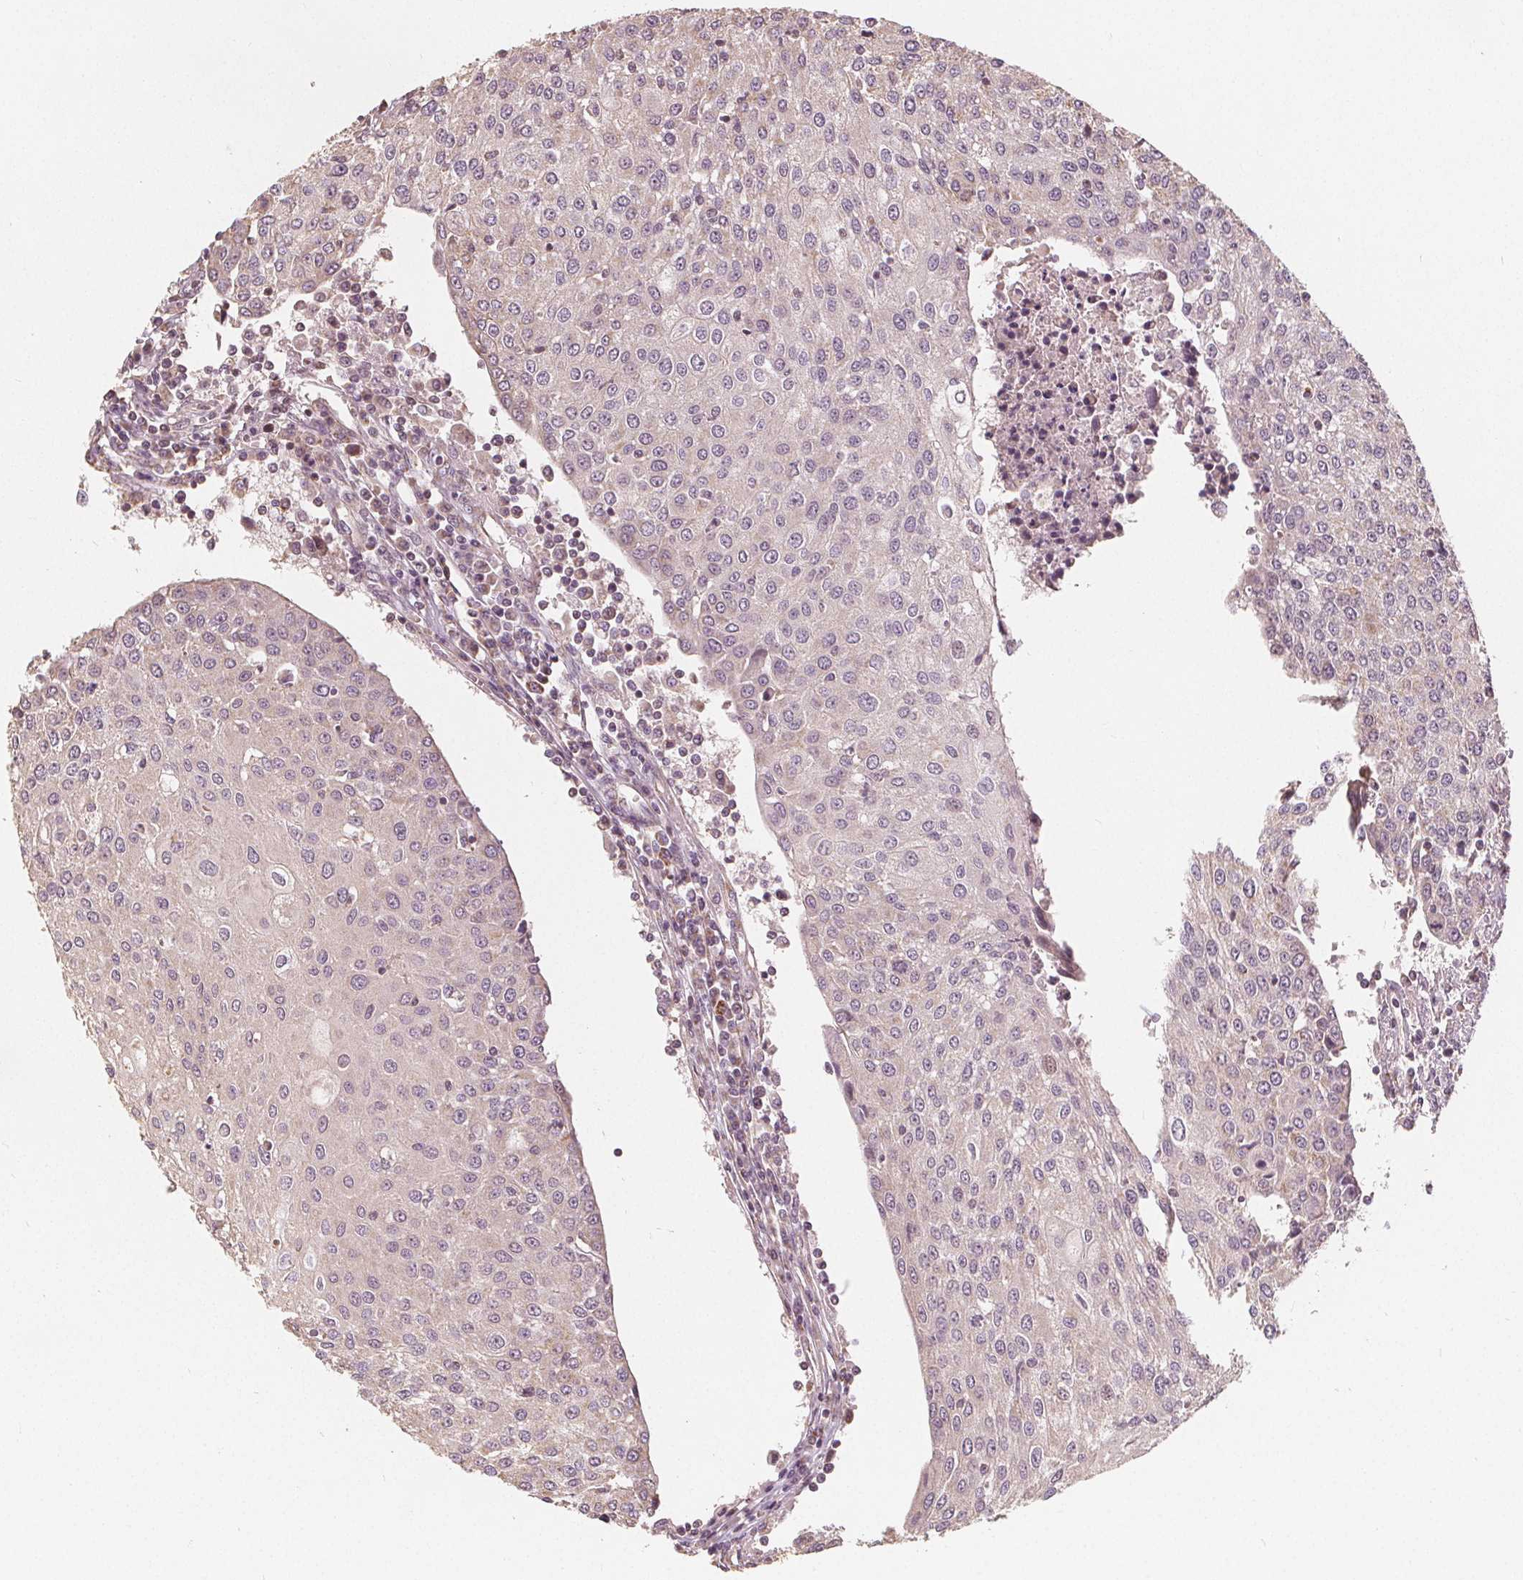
{"staining": {"intensity": "negative", "quantity": "none", "location": "none"}, "tissue": "urothelial cancer", "cell_type": "Tumor cells", "image_type": "cancer", "snomed": [{"axis": "morphology", "description": "Urothelial carcinoma, High grade"}, {"axis": "topography", "description": "Urinary bladder"}], "caption": "IHC micrograph of neoplastic tissue: human urothelial carcinoma (high-grade) stained with DAB exhibits no significant protein staining in tumor cells.", "gene": "PEX26", "patient": {"sex": "female", "age": 85}}